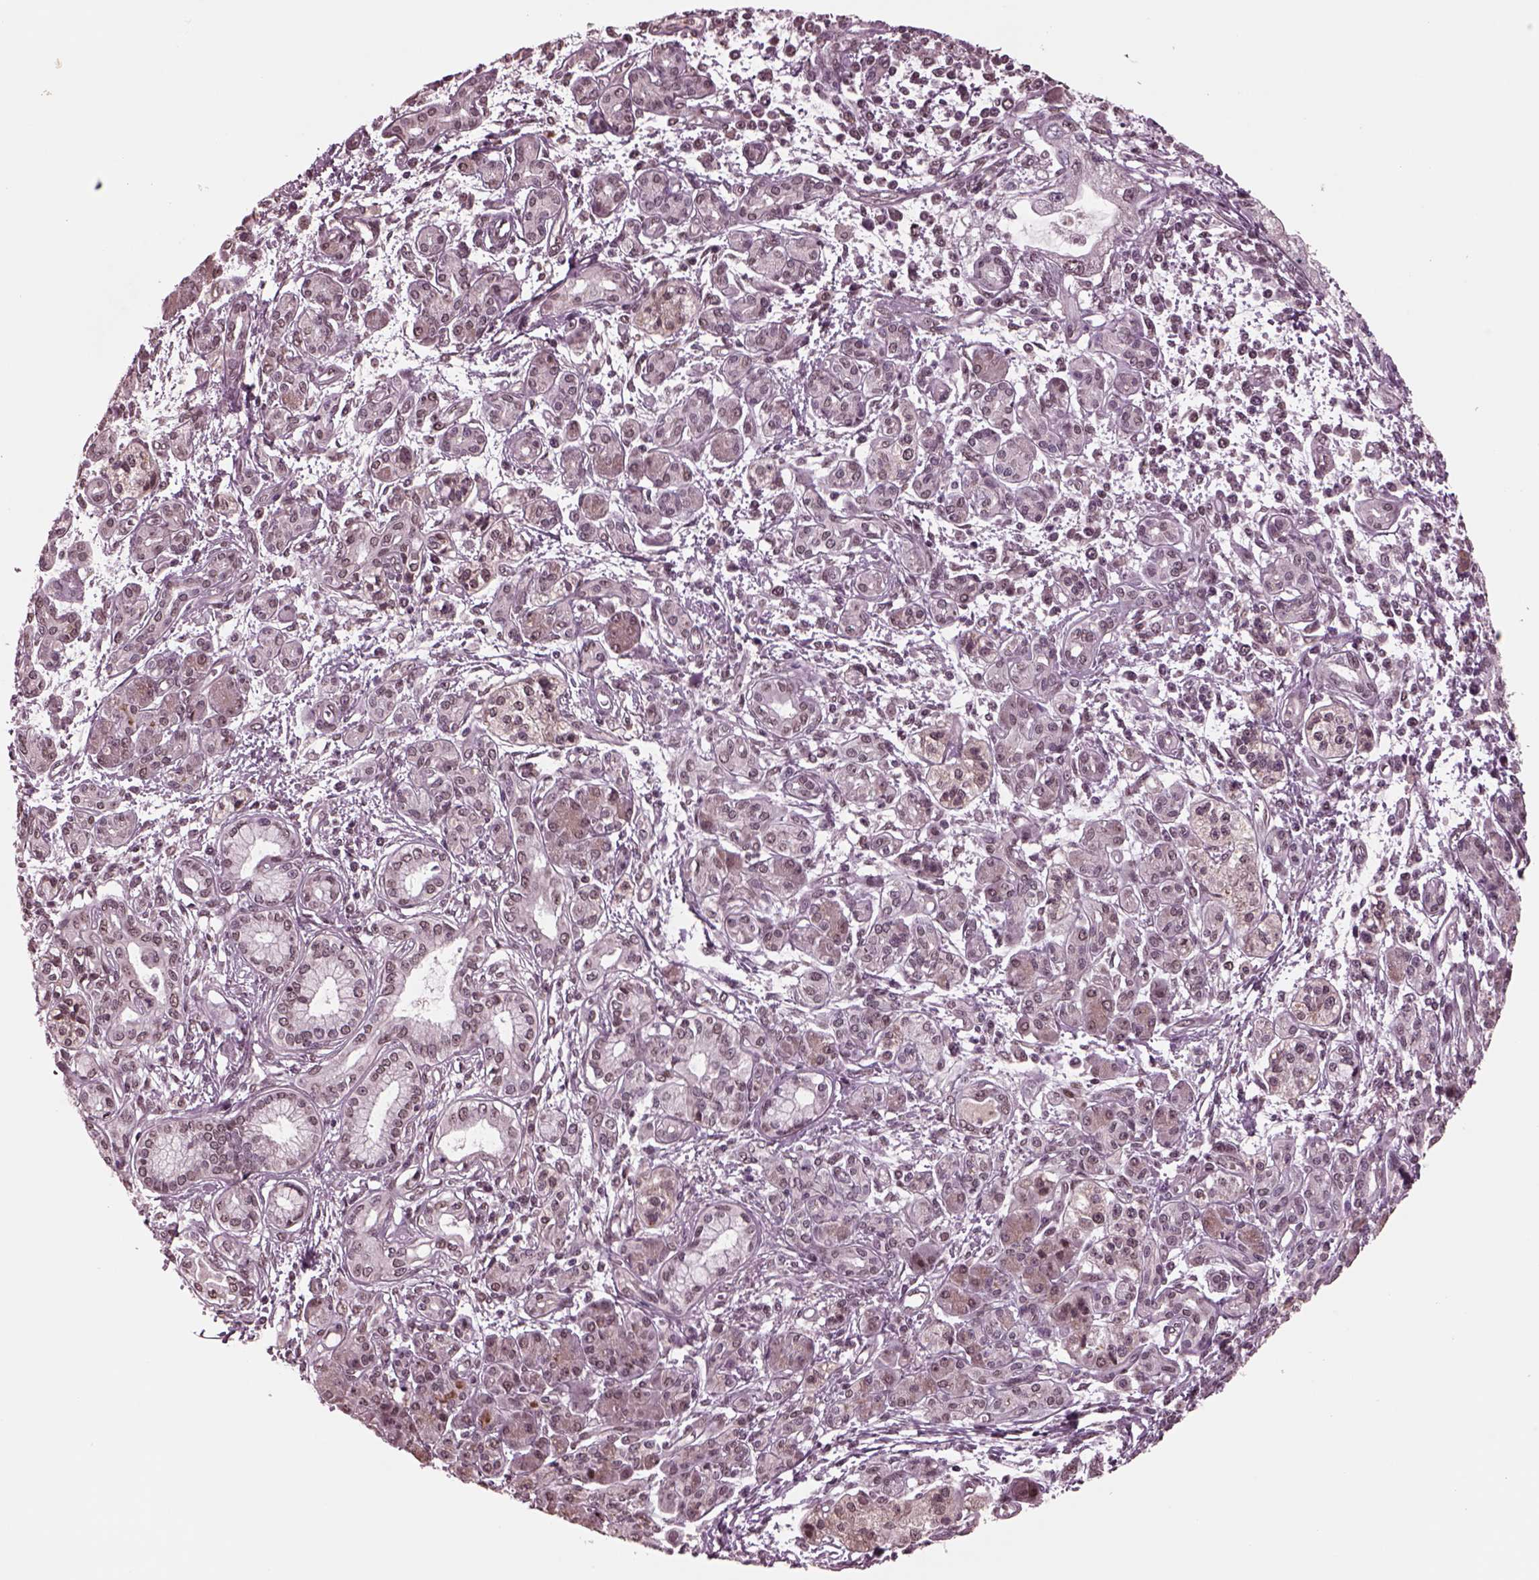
{"staining": {"intensity": "weak", "quantity": "25%-75%", "location": "nuclear"}, "tissue": "pancreatic cancer", "cell_type": "Tumor cells", "image_type": "cancer", "snomed": [{"axis": "morphology", "description": "Adenocarcinoma, NOS"}, {"axis": "topography", "description": "Pancreas"}], "caption": "Immunohistochemistry (IHC) image of neoplastic tissue: pancreatic cancer stained using immunohistochemistry (IHC) shows low levels of weak protein expression localized specifically in the nuclear of tumor cells, appearing as a nuclear brown color.", "gene": "NAP1L5", "patient": {"sex": "male", "age": 70}}